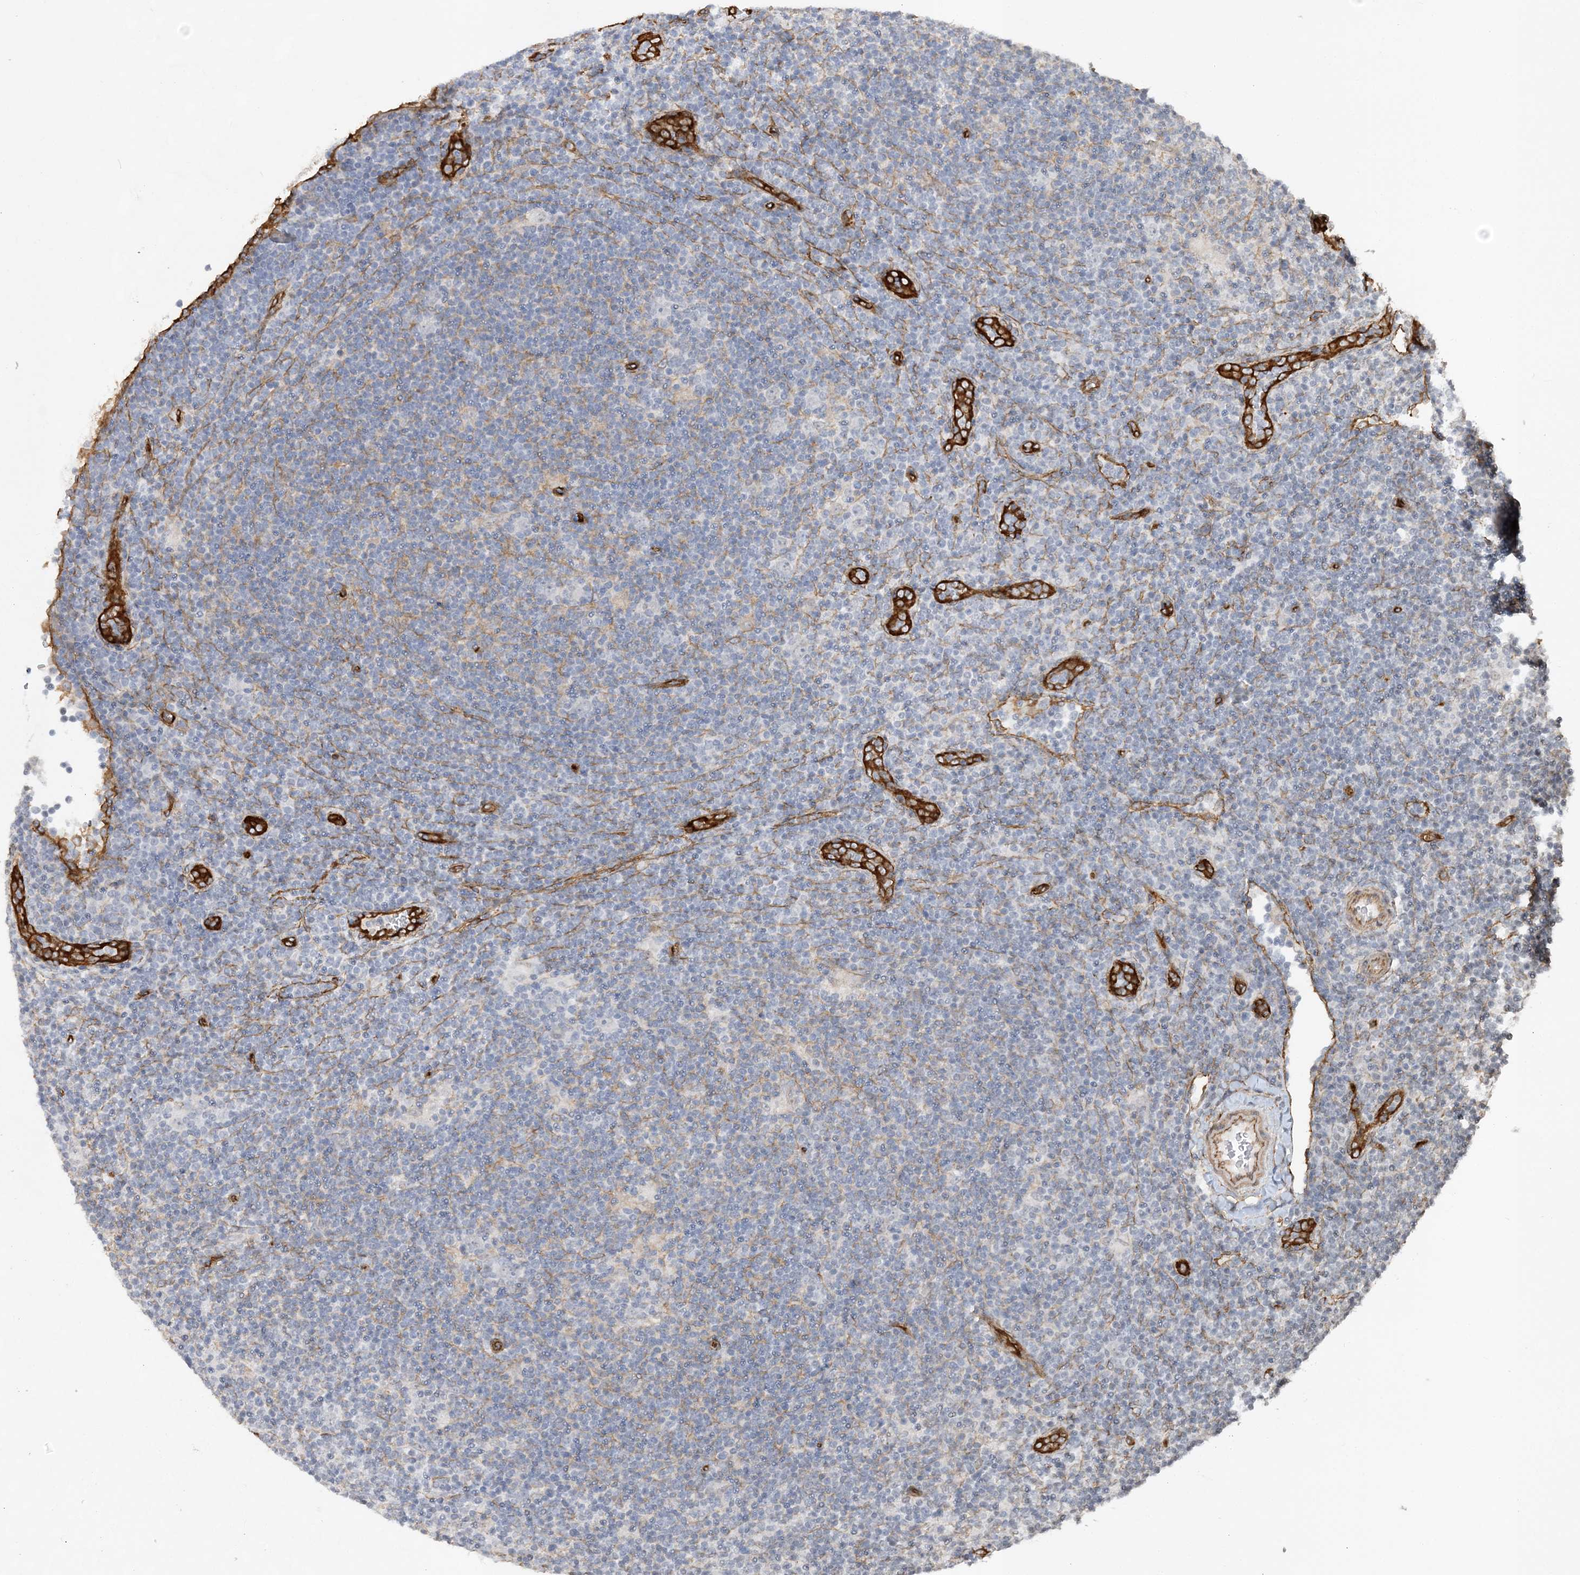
{"staining": {"intensity": "negative", "quantity": "none", "location": "none"}, "tissue": "lymphoma", "cell_type": "Tumor cells", "image_type": "cancer", "snomed": [{"axis": "morphology", "description": "Hodgkin's disease, NOS"}, {"axis": "topography", "description": "Lymph node"}], "caption": "Photomicrograph shows no significant protein staining in tumor cells of Hodgkin's disease.", "gene": "RAI14", "patient": {"sex": "female", "age": 57}}